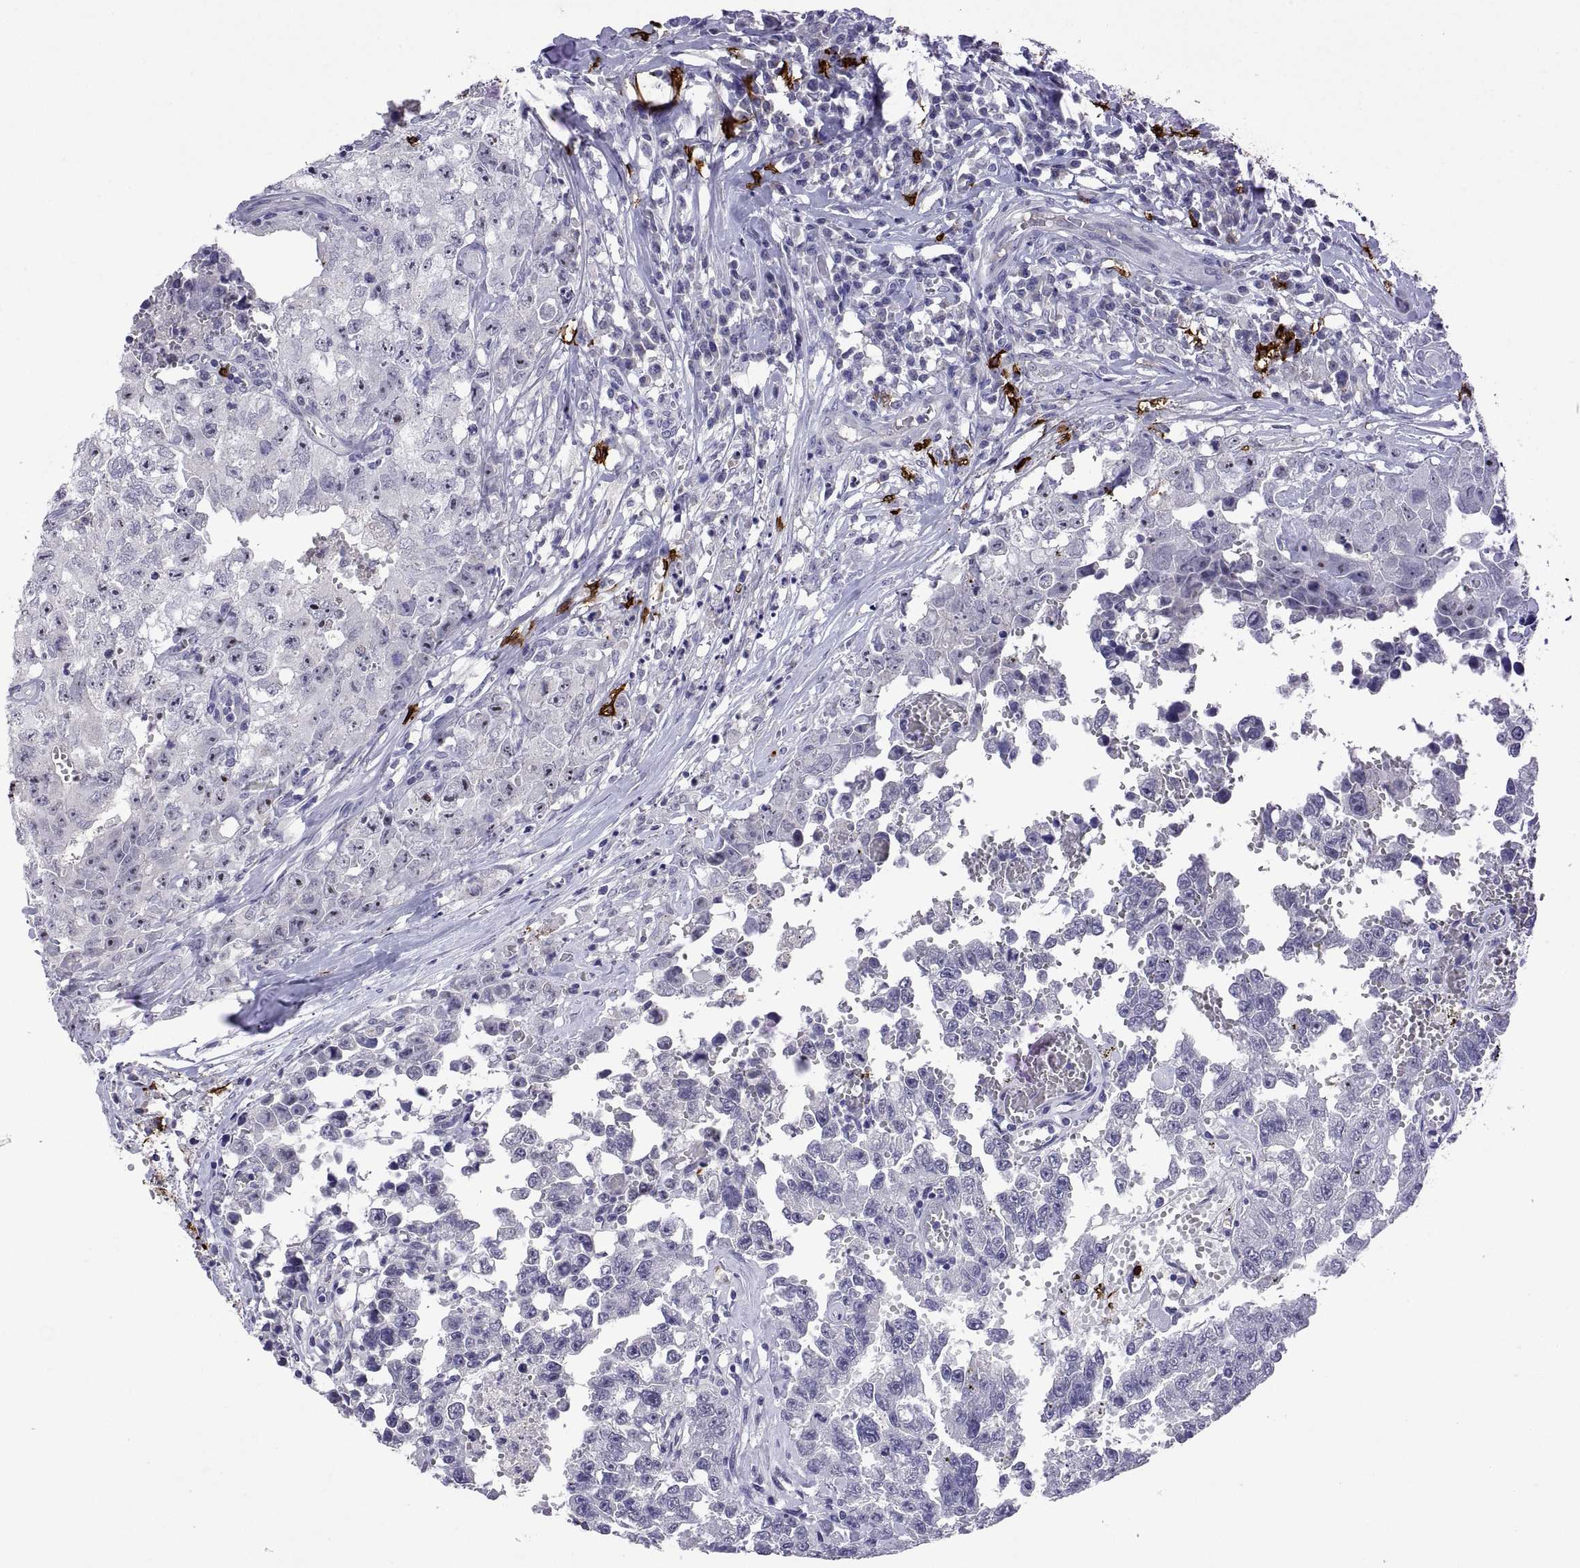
{"staining": {"intensity": "negative", "quantity": "none", "location": "none"}, "tissue": "testis cancer", "cell_type": "Tumor cells", "image_type": "cancer", "snomed": [{"axis": "morphology", "description": "Carcinoma, Embryonal, NOS"}, {"axis": "topography", "description": "Testis"}], "caption": "Tumor cells are negative for brown protein staining in embryonal carcinoma (testis).", "gene": "MS4A1", "patient": {"sex": "male", "age": 36}}